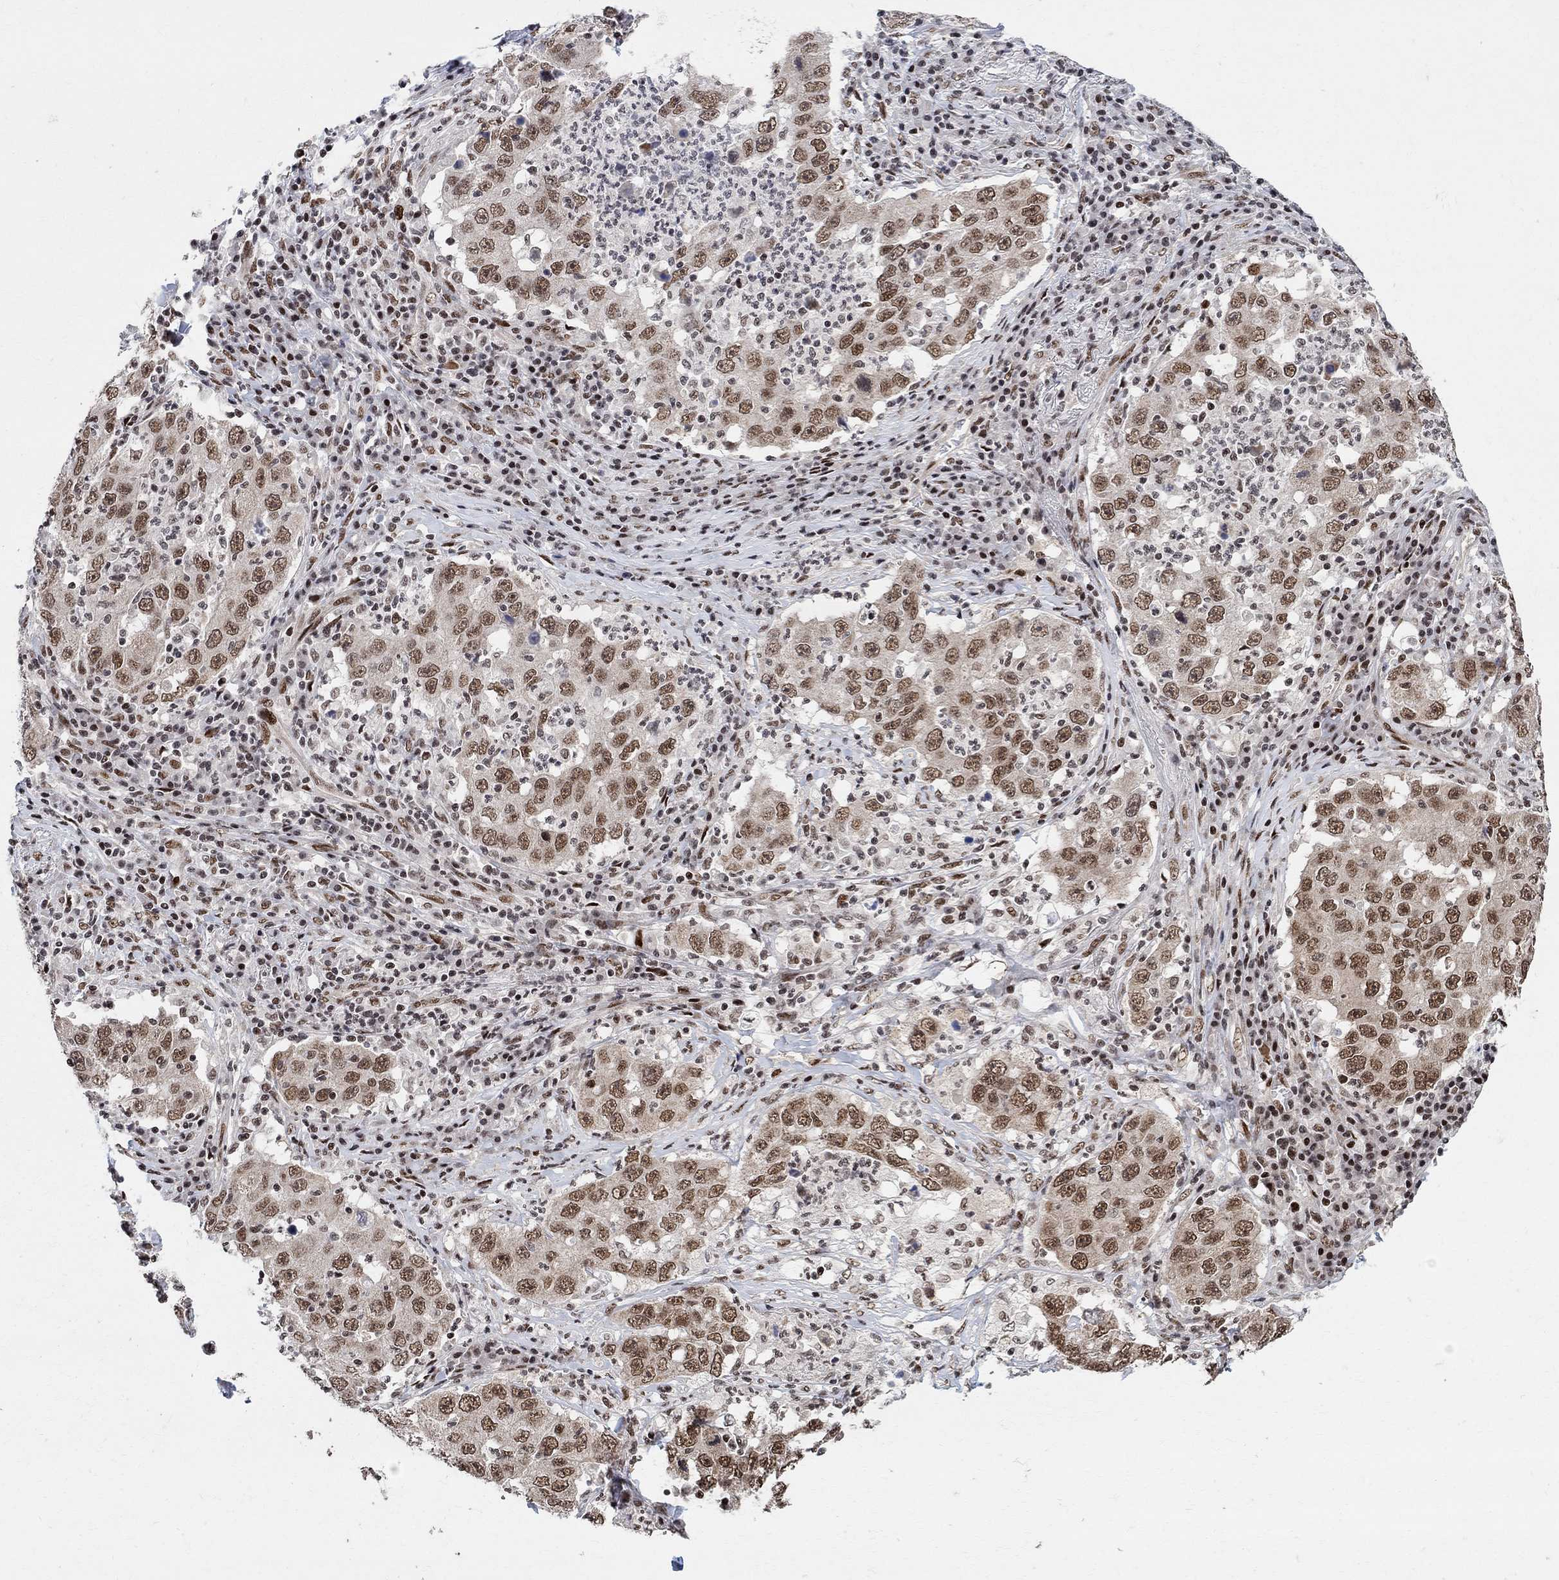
{"staining": {"intensity": "moderate", "quantity": ">75%", "location": "nuclear"}, "tissue": "lung cancer", "cell_type": "Tumor cells", "image_type": "cancer", "snomed": [{"axis": "morphology", "description": "Adenocarcinoma, NOS"}, {"axis": "topography", "description": "Lung"}], "caption": "Human lung cancer (adenocarcinoma) stained with a brown dye shows moderate nuclear positive staining in about >75% of tumor cells.", "gene": "E4F1", "patient": {"sex": "male", "age": 73}}